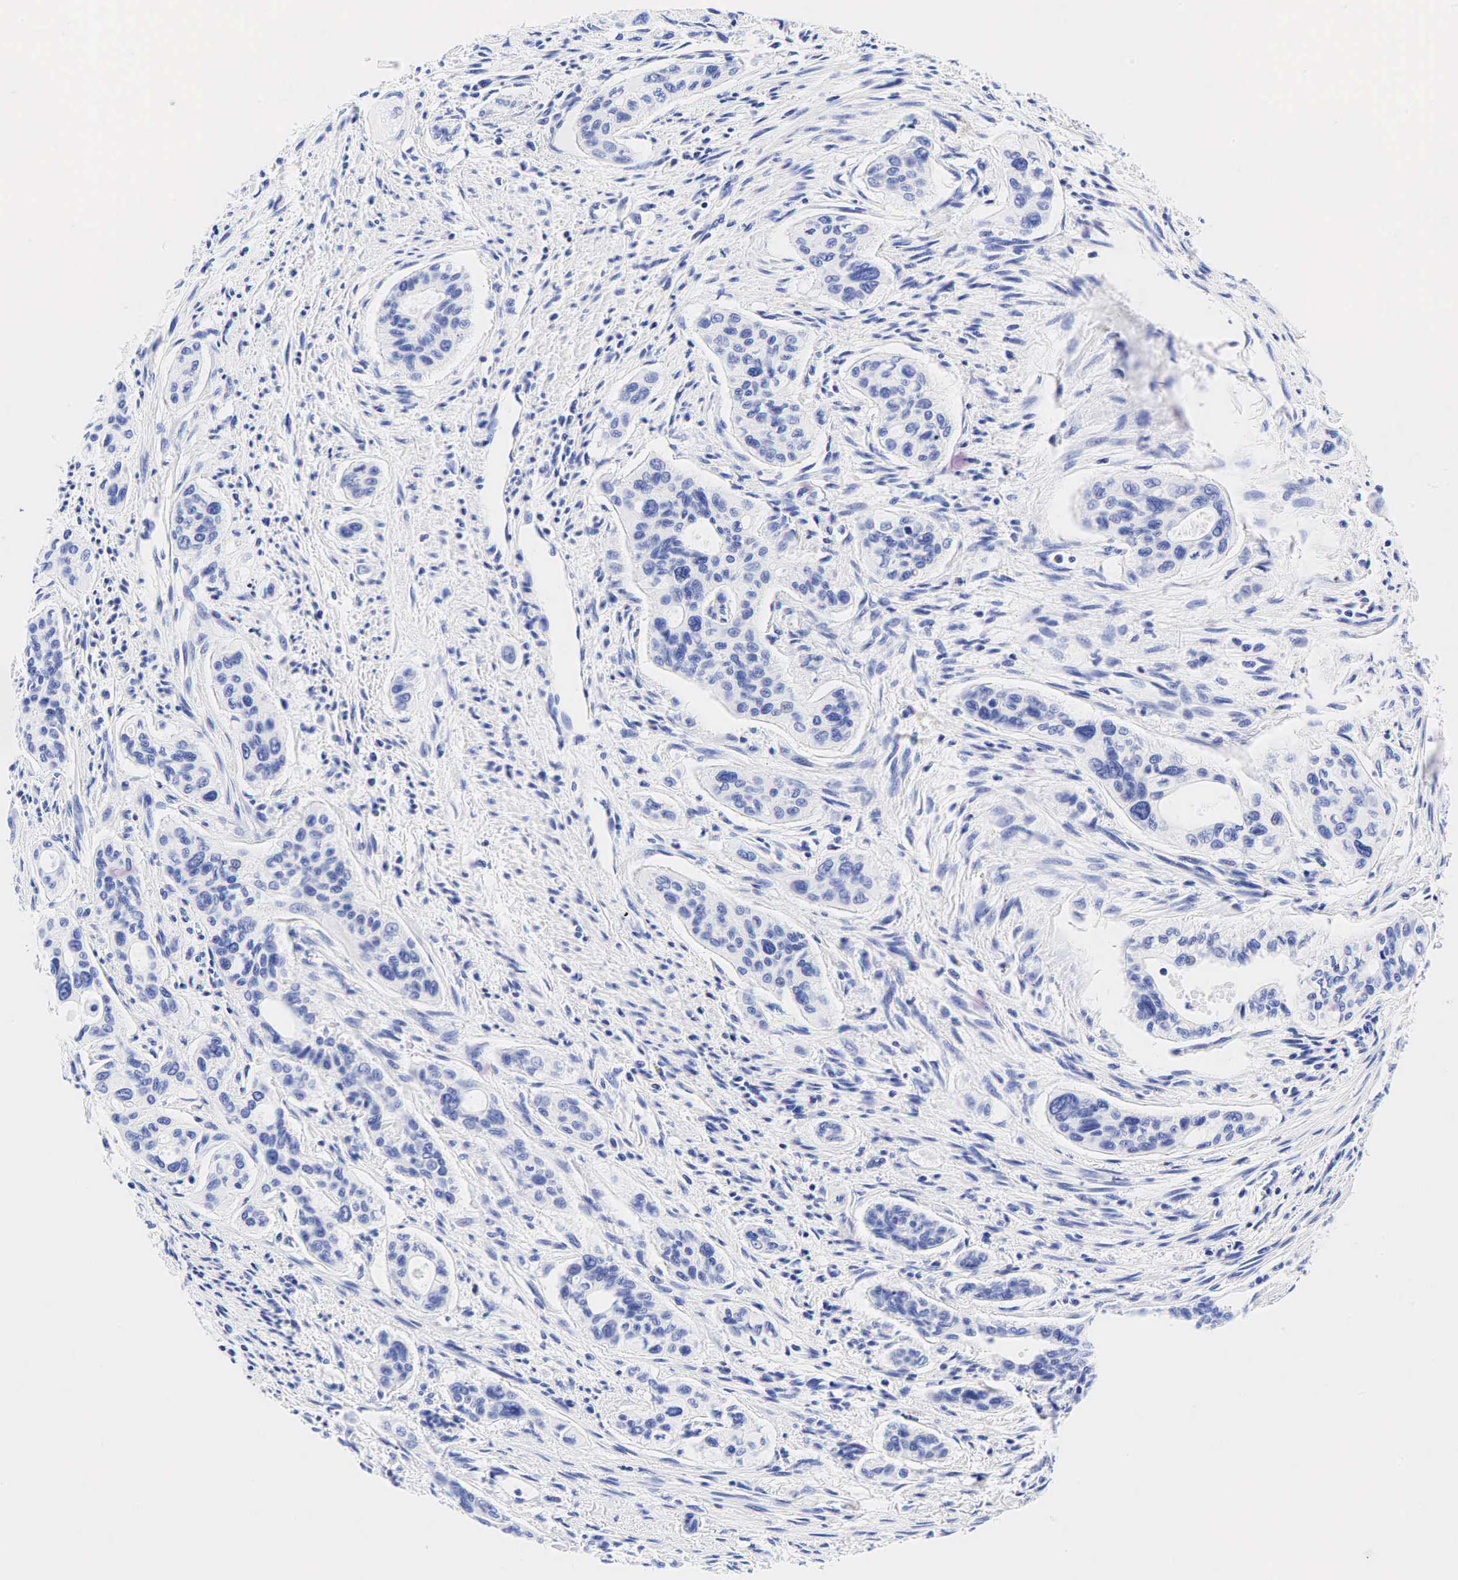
{"staining": {"intensity": "negative", "quantity": "none", "location": "none"}, "tissue": "pancreatic cancer", "cell_type": "Tumor cells", "image_type": "cancer", "snomed": [{"axis": "morphology", "description": "Adenocarcinoma, NOS"}, {"axis": "topography", "description": "Pancreas"}], "caption": "Immunohistochemistry (IHC) image of neoplastic tissue: pancreatic cancer stained with DAB reveals no significant protein expression in tumor cells.", "gene": "ESR1", "patient": {"sex": "male", "age": 77}}